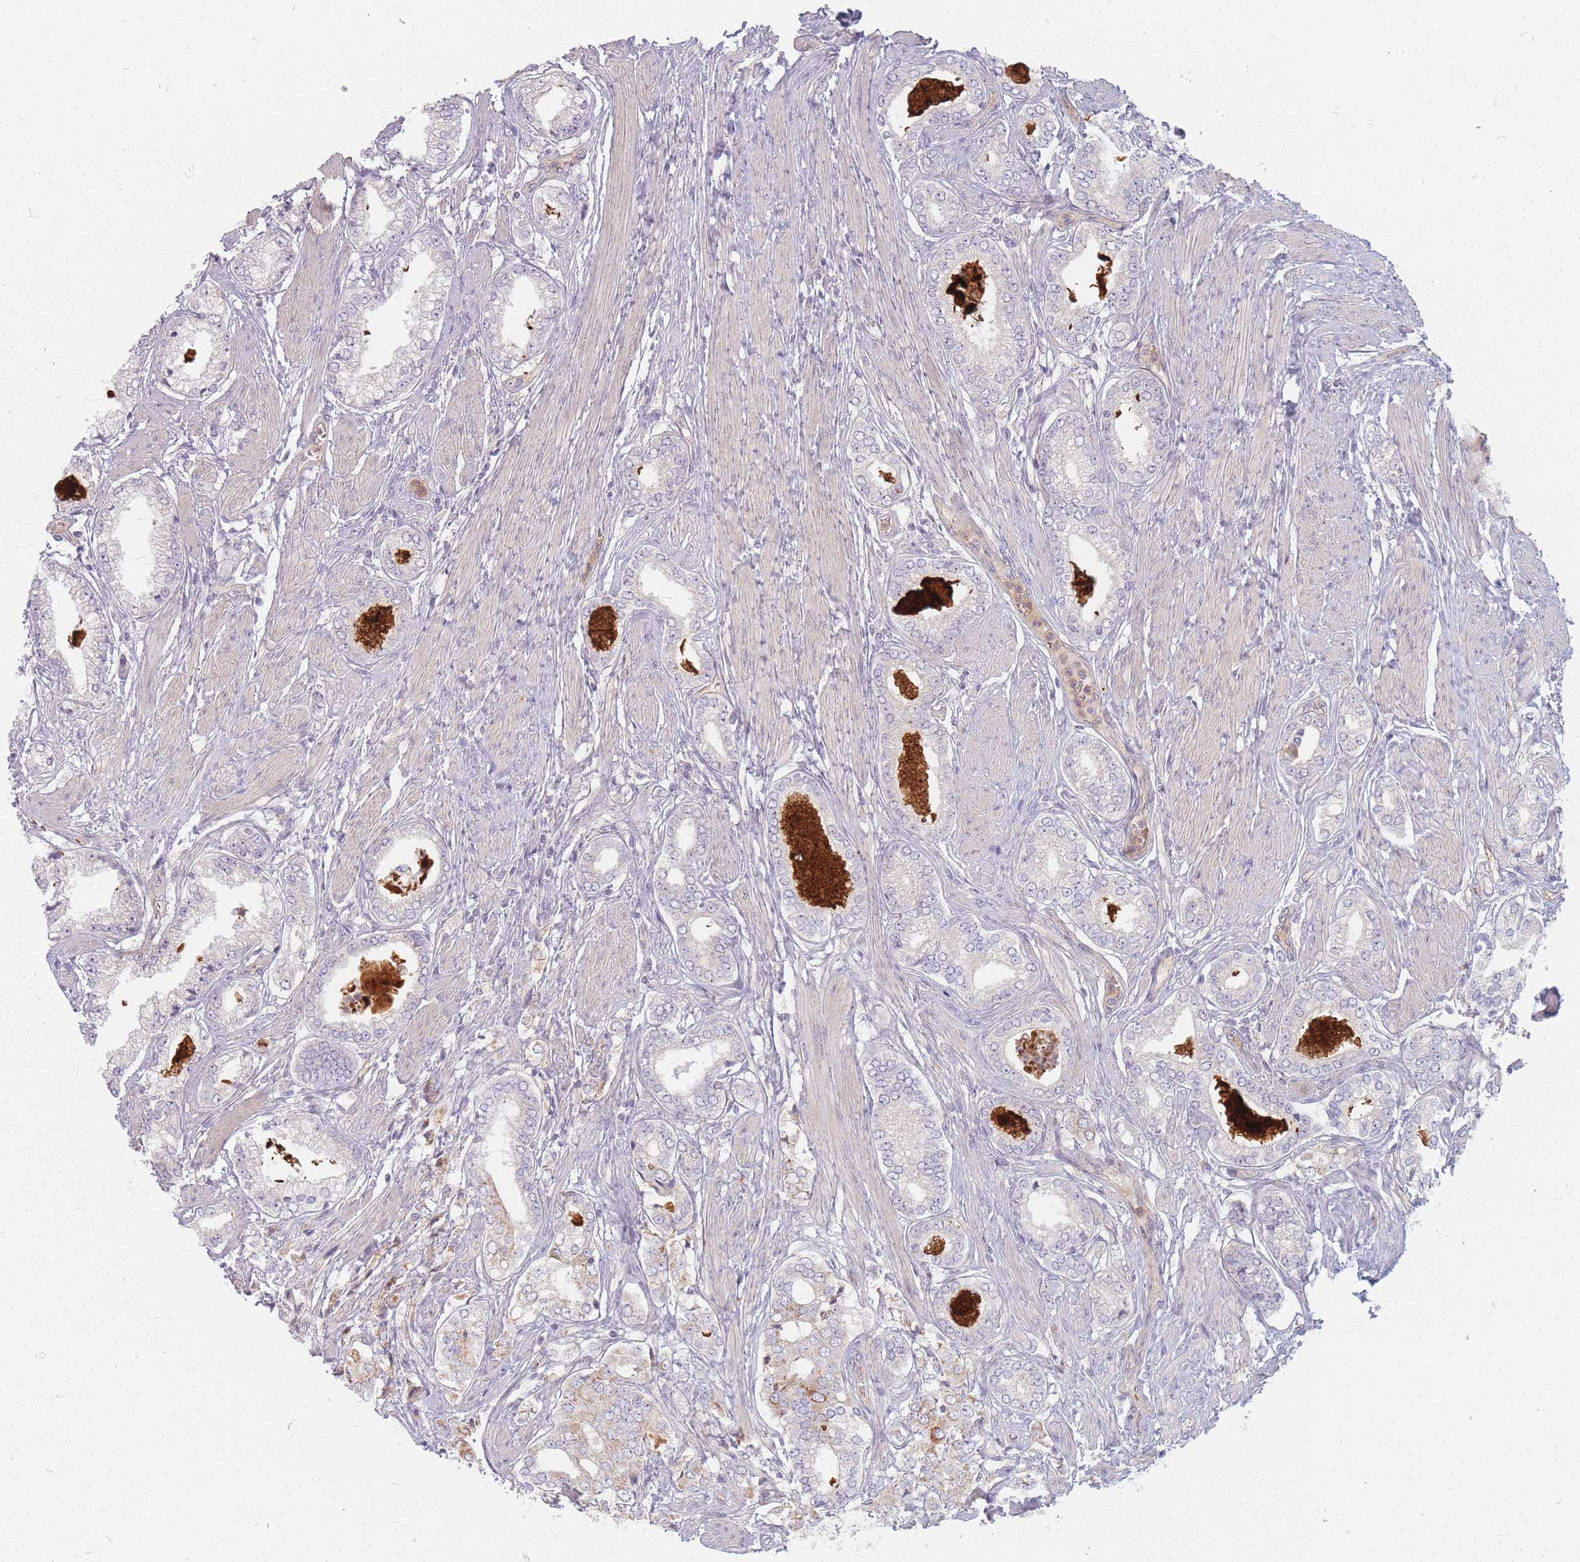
{"staining": {"intensity": "moderate", "quantity": ">75%", "location": "cytoplasmic/membranous"}, "tissue": "prostate cancer", "cell_type": "Tumor cells", "image_type": "cancer", "snomed": [{"axis": "morphology", "description": "Adenocarcinoma, High grade"}, {"axis": "topography", "description": "Prostate"}], "caption": "Brown immunohistochemical staining in prostate cancer reveals moderate cytoplasmic/membranous positivity in approximately >75% of tumor cells.", "gene": "CHCHD7", "patient": {"sex": "male", "age": 71}}